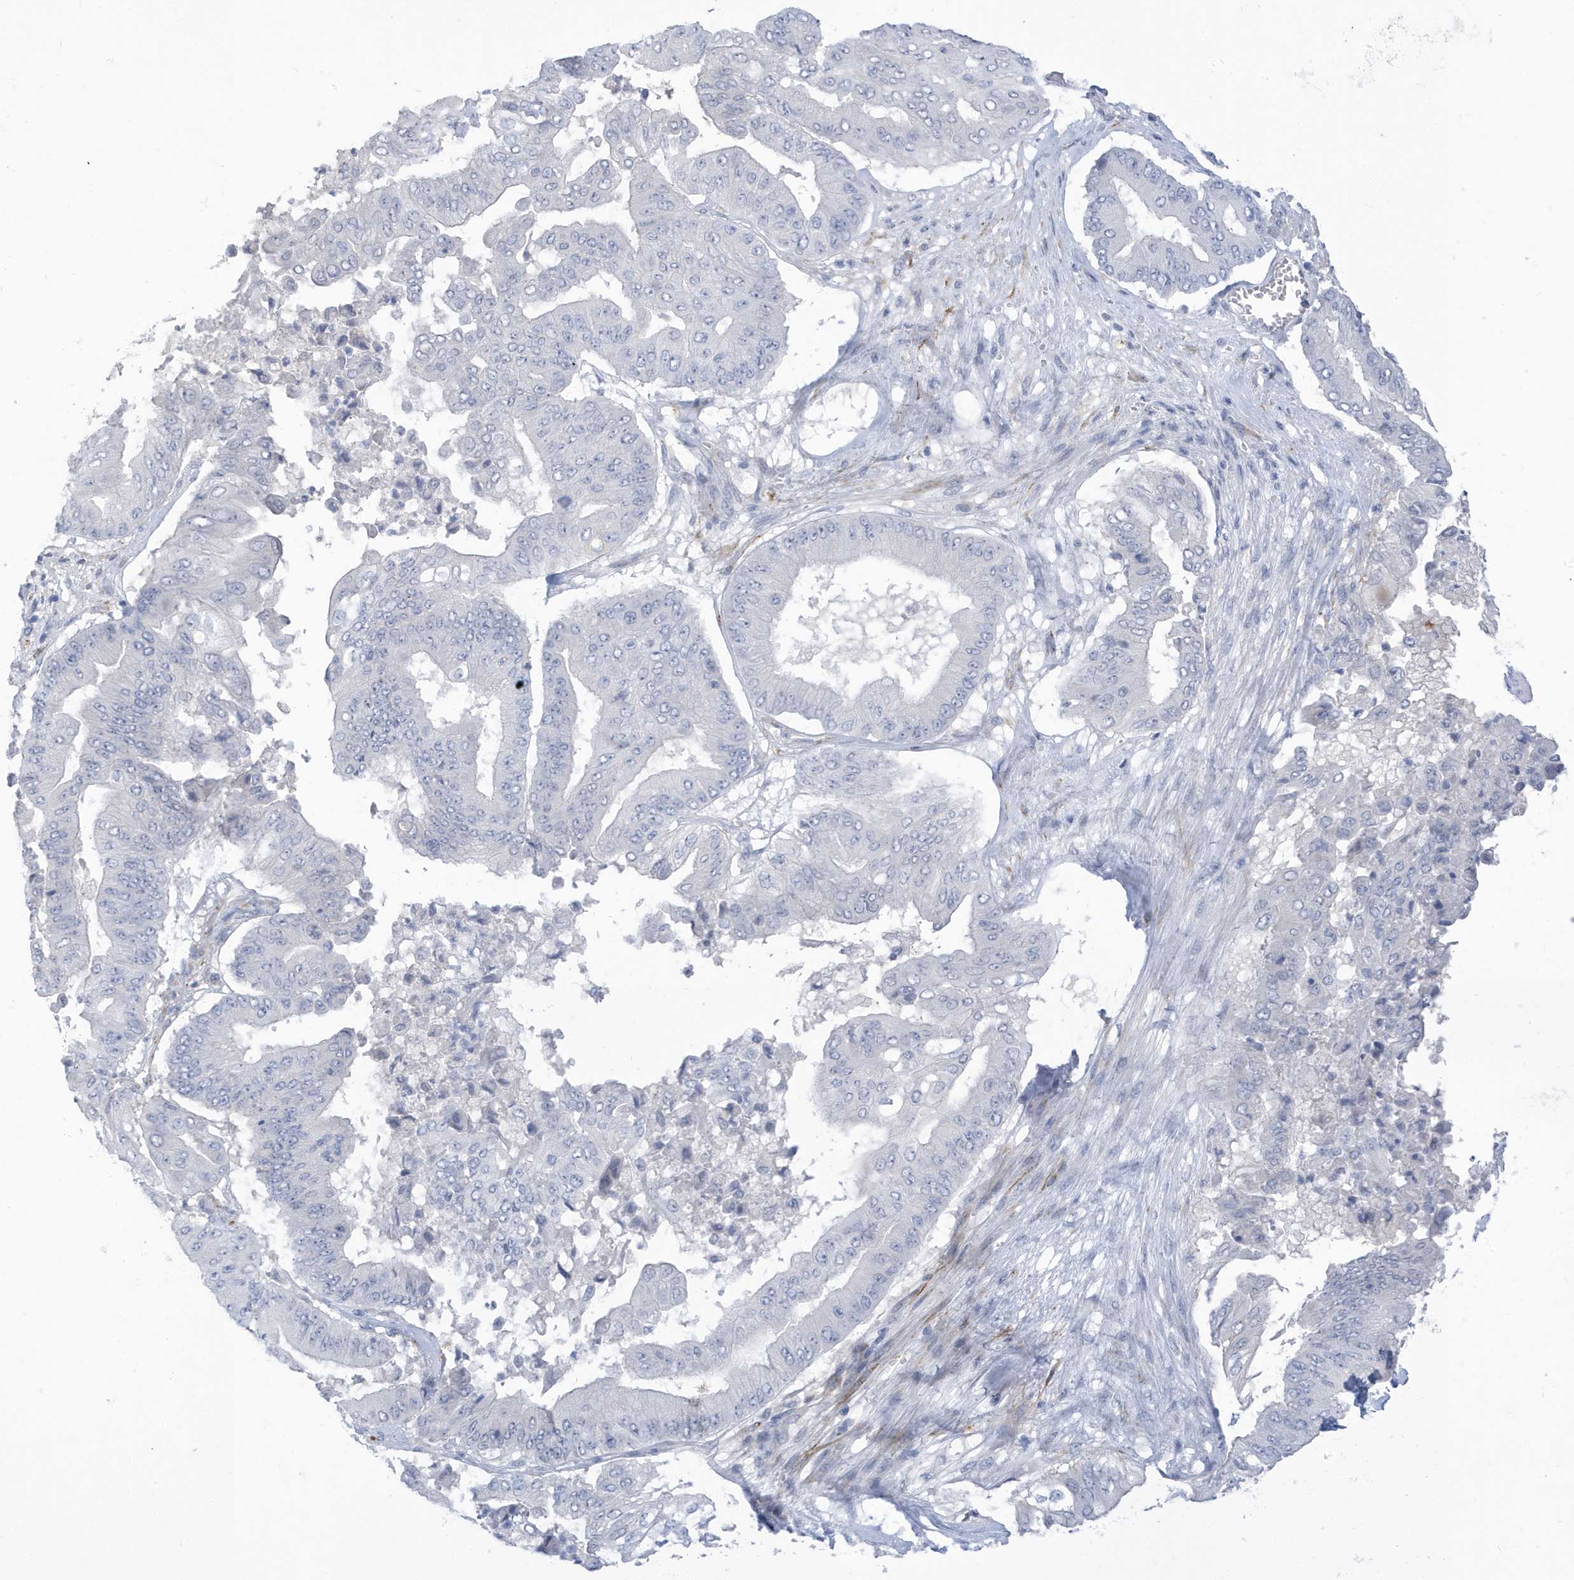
{"staining": {"intensity": "negative", "quantity": "none", "location": "none"}, "tissue": "pancreatic cancer", "cell_type": "Tumor cells", "image_type": "cancer", "snomed": [{"axis": "morphology", "description": "Adenocarcinoma, NOS"}, {"axis": "topography", "description": "Pancreas"}], "caption": "Protein analysis of pancreatic cancer displays no significant positivity in tumor cells. Brightfield microscopy of IHC stained with DAB (3,3'-diaminobenzidine) (brown) and hematoxylin (blue), captured at high magnification.", "gene": "PERM1", "patient": {"sex": "female", "age": 77}}